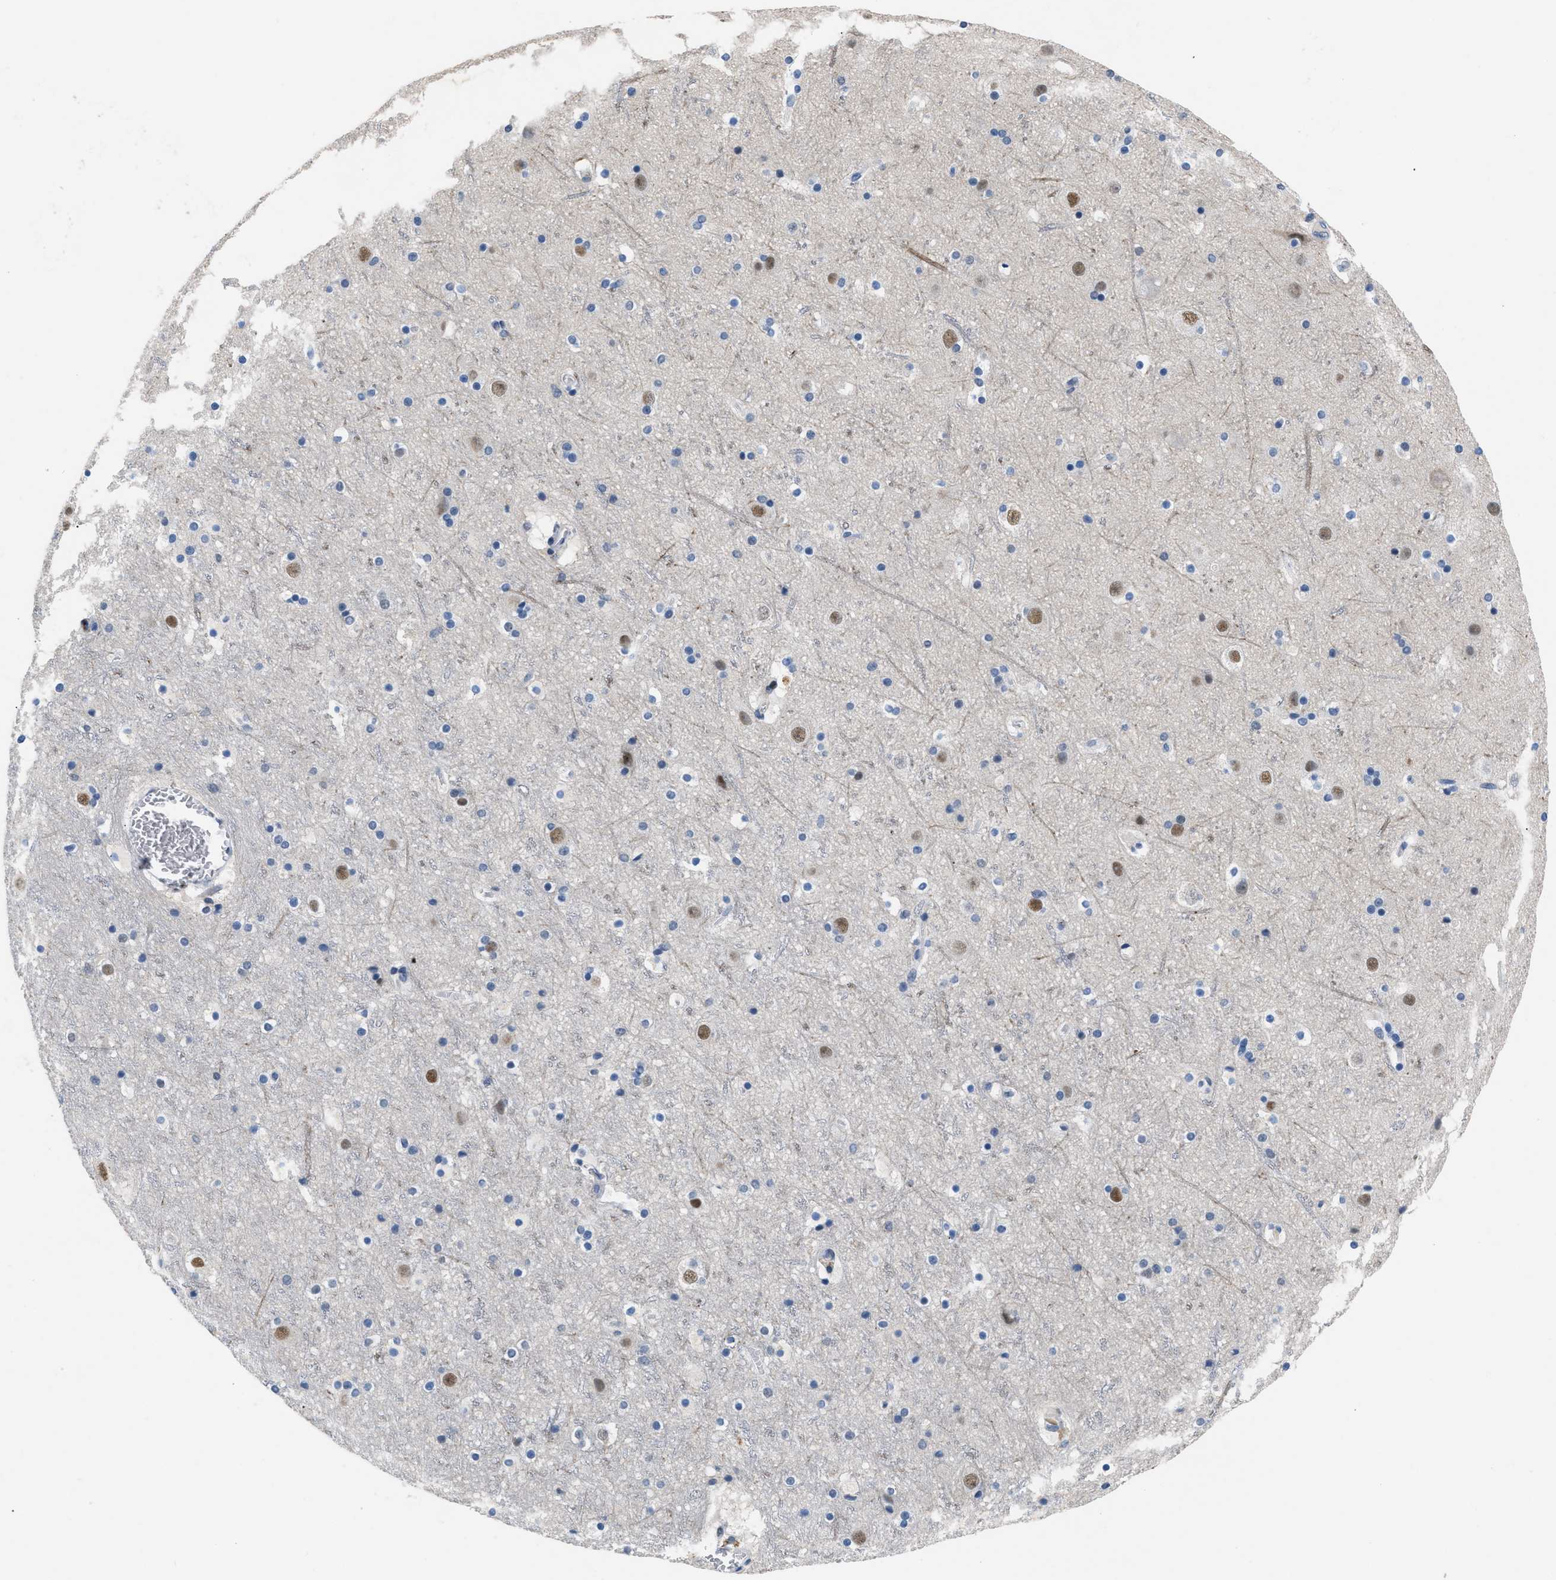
{"staining": {"intensity": "negative", "quantity": "none", "location": "none"}, "tissue": "cerebral cortex", "cell_type": "Endothelial cells", "image_type": "normal", "snomed": [{"axis": "morphology", "description": "Normal tissue, NOS"}, {"axis": "topography", "description": "Cerebral cortex"}], "caption": "IHC micrograph of benign cerebral cortex: cerebral cortex stained with DAB displays no significant protein staining in endothelial cells. The staining is performed using DAB (3,3'-diaminobenzidine) brown chromogen with nuclei counter-stained in using hematoxylin.", "gene": "KCNC3", "patient": {"sex": "male", "age": 45}}